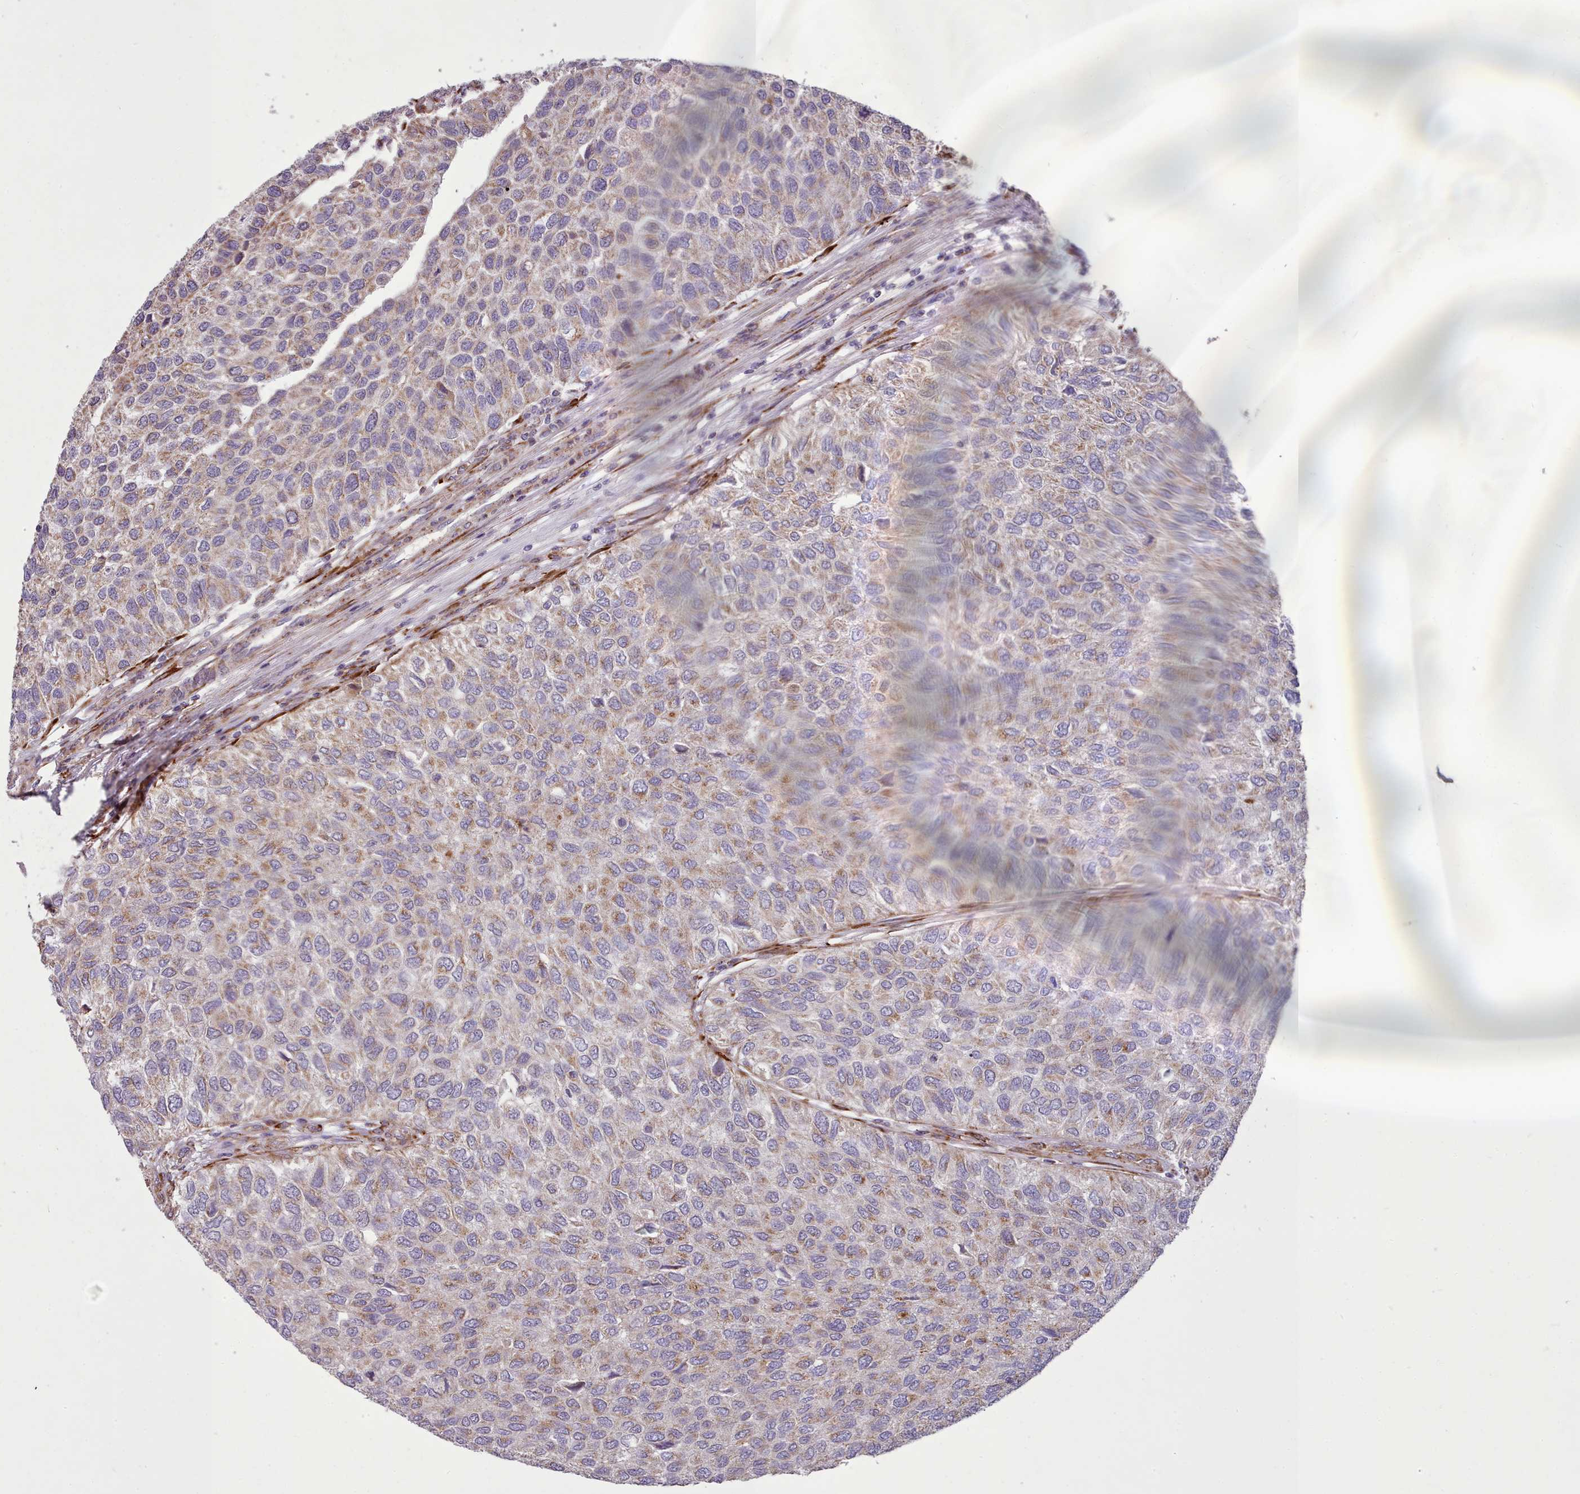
{"staining": {"intensity": "weak", "quantity": ">75%", "location": "cytoplasmic/membranous"}, "tissue": "urothelial cancer", "cell_type": "Tumor cells", "image_type": "cancer", "snomed": [{"axis": "morphology", "description": "Urothelial carcinoma, NOS"}, {"axis": "topography", "description": "Urinary bladder"}], "caption": "Brown immunohistochemical staining in human urothelial cancer demonstrates weak cytoplasmic/membranous positivity in about >75% of tumor cells. Nuclei are stained in blue.", "gene": "FKBP10", "patient": {"sex": "male", "age": 55}}